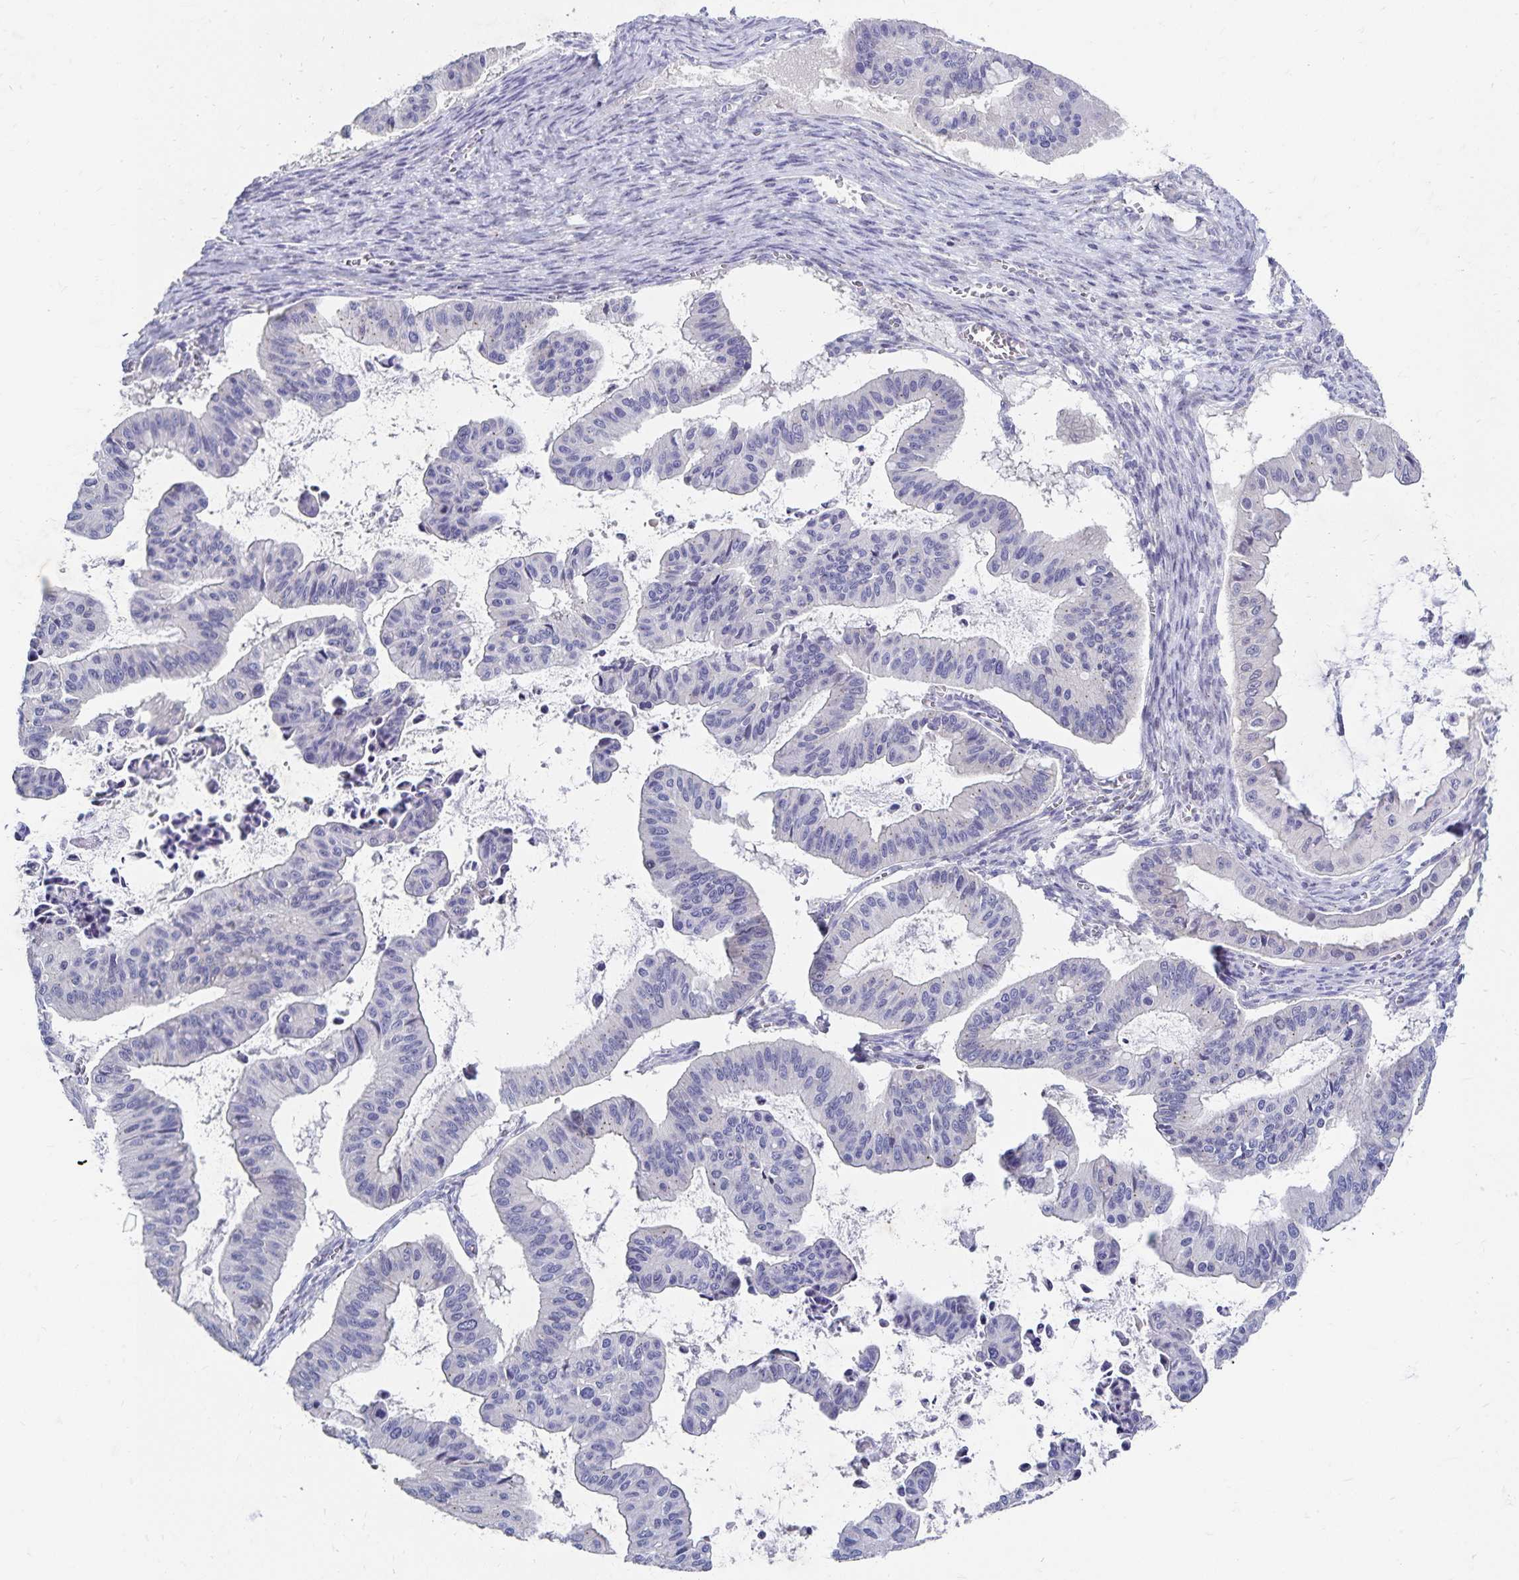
{"staining": {"intensity": "negative", "quantity": "none", "location": "none"}, "tissue": "ovarian cancer", "cell_type": "Tumor cells", "image_type": "cancer", "snomed": [{"axis": "morphology", "description": "Cystadenocarcinoma, mucinous, NOS"}, {"axis": "topography", "description": "Ovary"}], "caption": "Micrograph shows no protein staining in tumor cells of ovarian cancer (mucinous cystadenocarcinoma) tissue. The staining was performed using DAB (3,3'-diaminobenzidine) to visualize the protein expression in brown, while the nuclei were stained in blue with hematoxylin (Magnification: 20x).", "gene": "PAX5", "patient": {"sex": "female", "age": 72}}